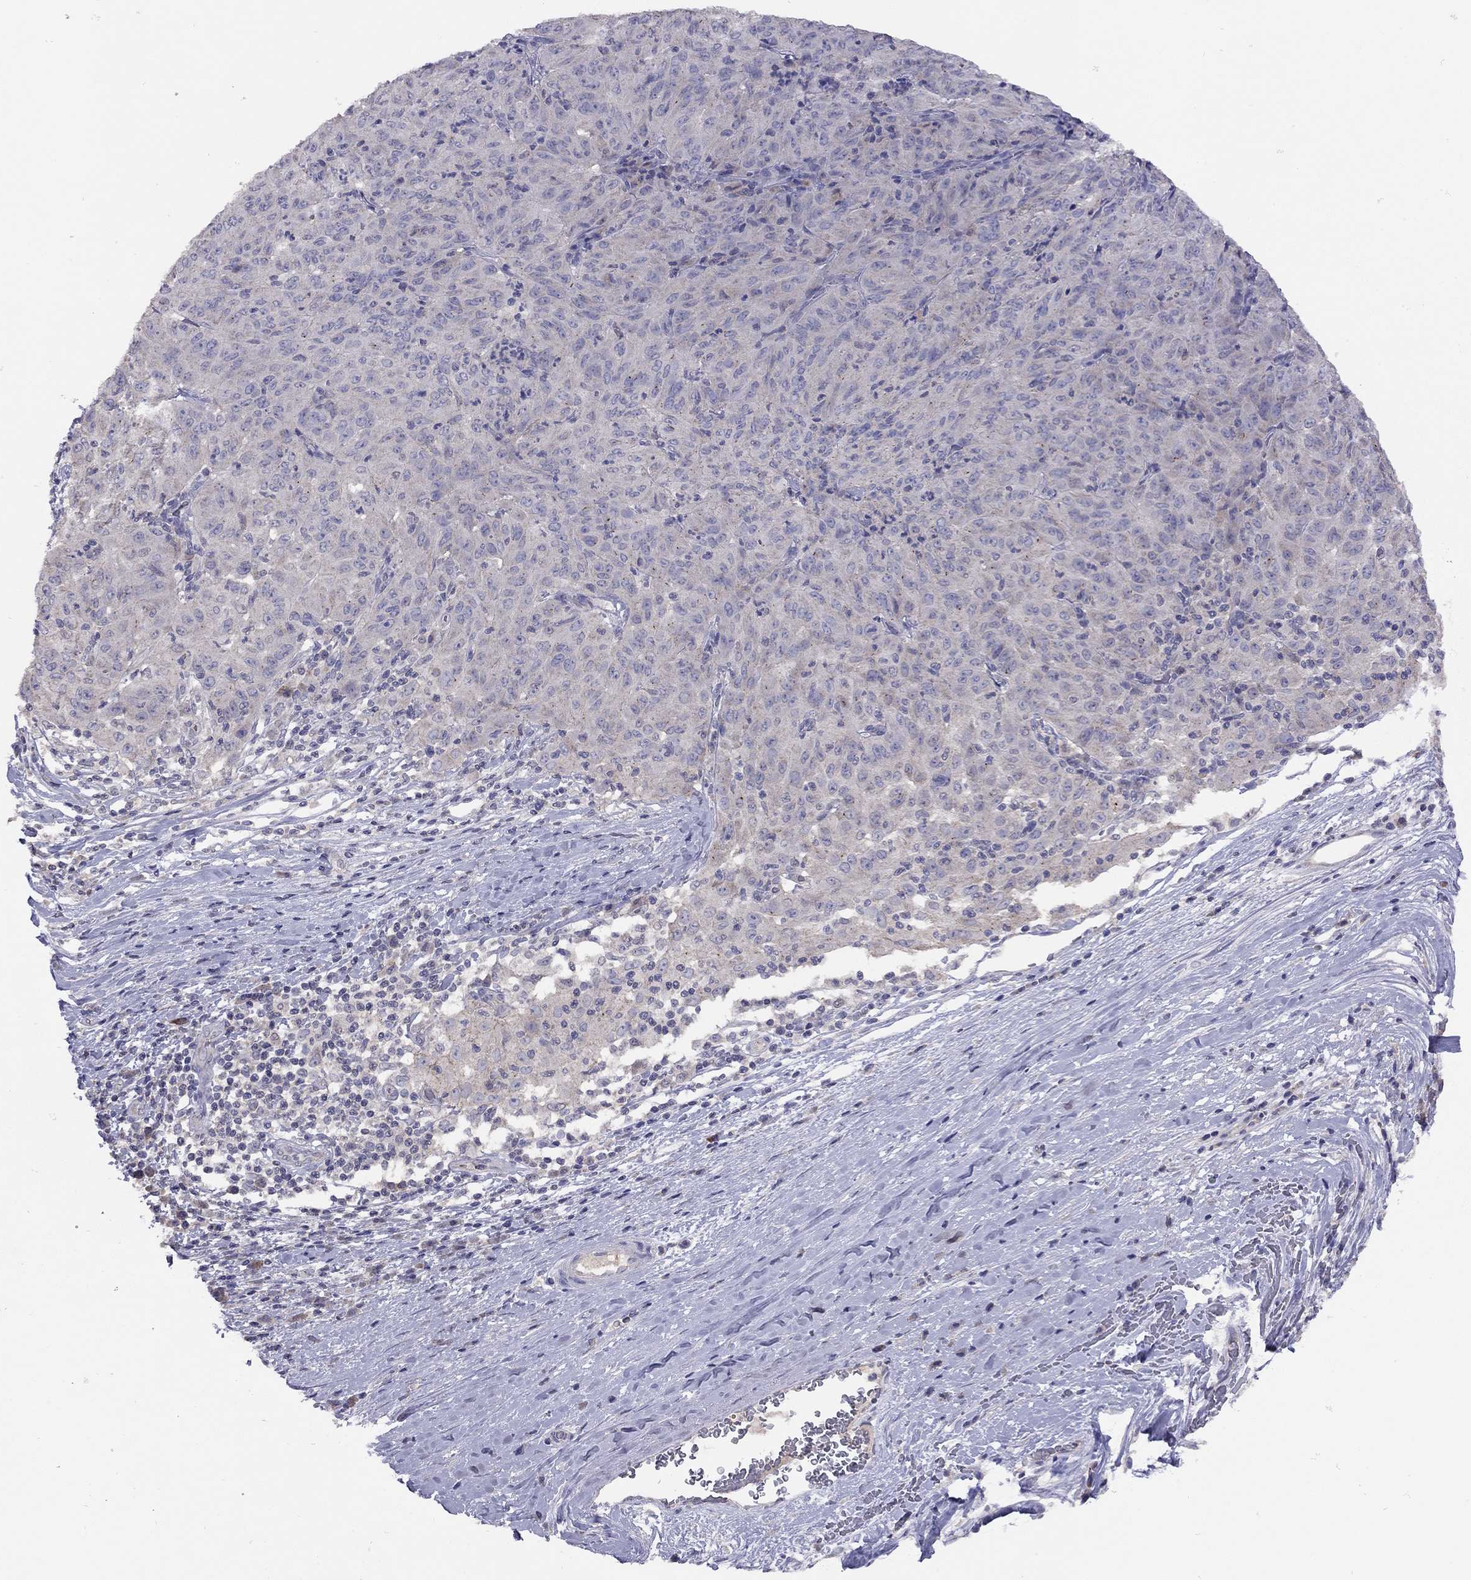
{"staining": {"intensity": "negative", "quantity": "none", "location": "none"}, "tissue": "pancreatic cancer", "cell_type": "Tumor cells", "image_type": "cancer", "snomed": [{"axis": "morphology", "description": "Adenocarcinoma, NOS"}, {"axis": "topography", "description": "Pancreas"}], "caption": "Immunohistochemistry (IHC) photomicrograph of adenocarcinoma (pancreatic) stained for a protein (brown), which reveals no staining in tumor cells. The staining is performed using DAB (3,3'-diaminobenzidine) brown chromogen with nuclei counter-stained in using hematoxylin.", "gene": "RTP5", "patient": {"sex": "male", "age": 63}}